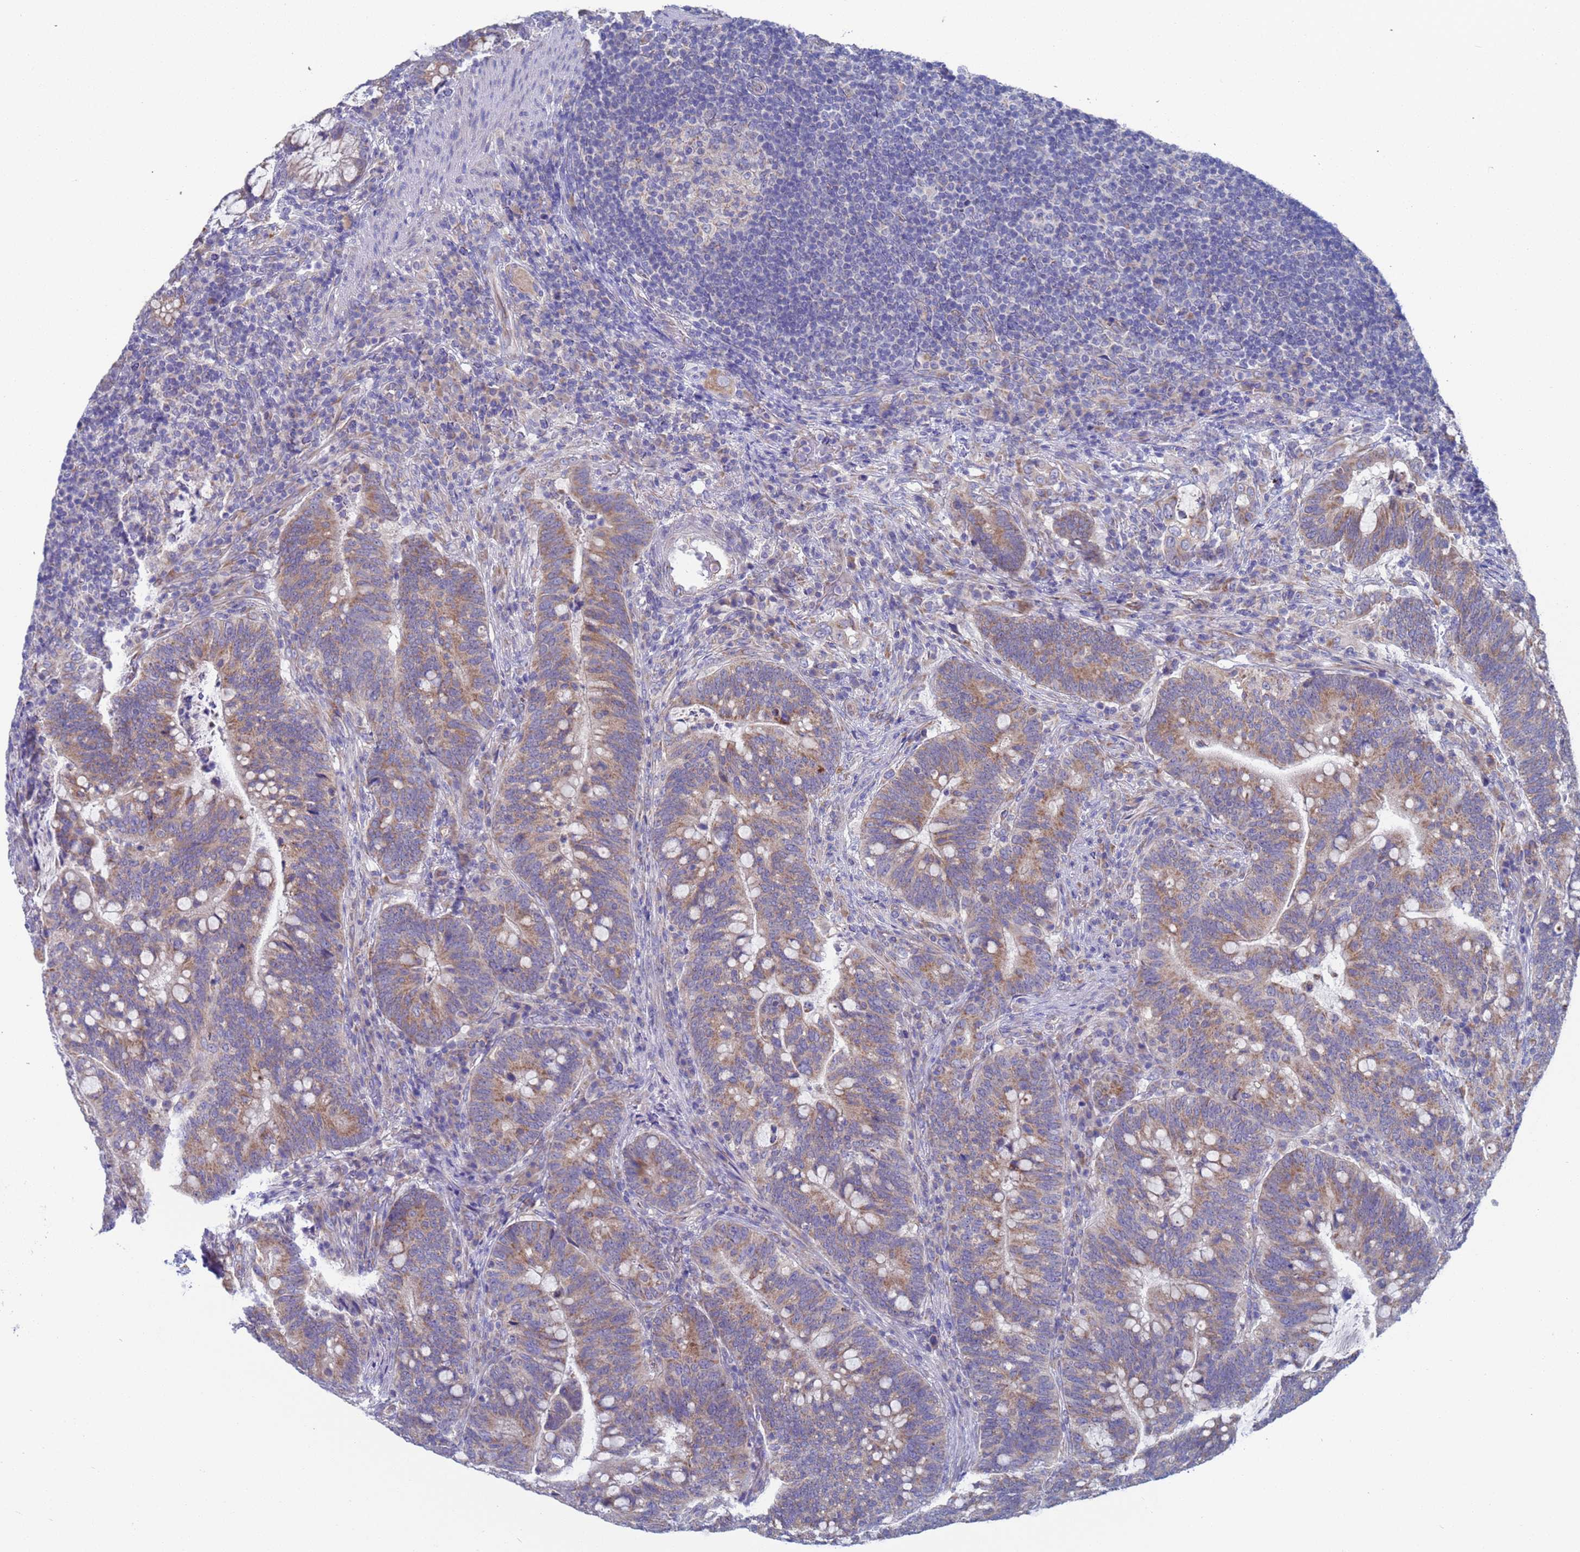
{"staining": {"intensity": "weak", "quantity": "25%-75%", "location": "cytoplasmic/membranous"}, "tissue": "colorectal cancer", "cell_type": "Tumor cells", "image_type": "cancer", "snomed": [{"axis": "morphology", "description": "Normal tissue, NOS"}, {"axis": "morphology", "description": "Adenocarcinoma, NOS"}, {"axis": "topography", "description": "Colon"}], "caption": "Immunohistochemistry (IHC) image of neoplastic tissue: adenocarcinoma (colorectal) stained using immunohistochemistry (IHC) reveals low levels of weak protein expression localized specifically in the cytoplasmic/membranous of tumor cells, appearing as a cytoplasmic/membranous brown color.", "gene": "PET117", "patient": {"sex": "female", "age": 66}}